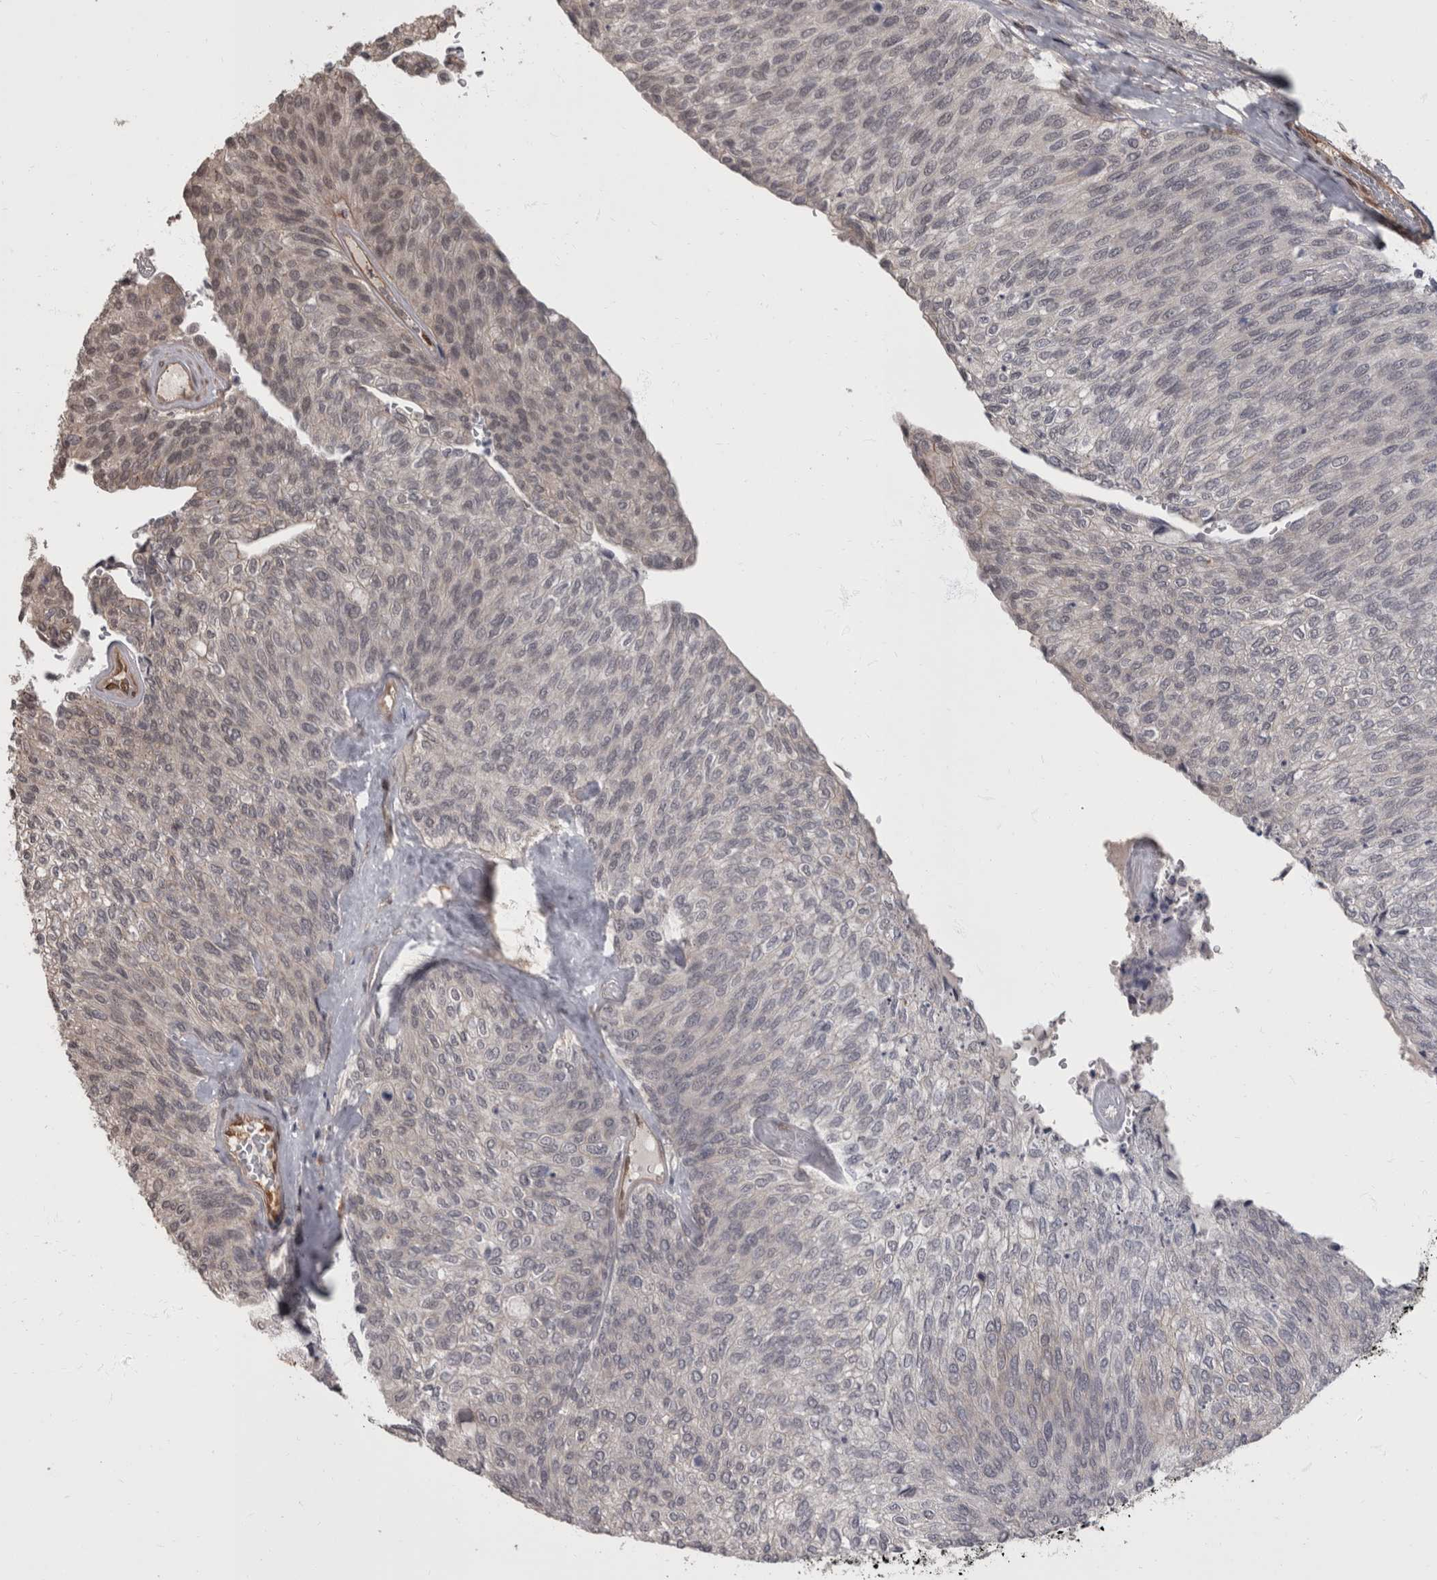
{"staining": {"intensity": "negative", "quantity": "none", "location": "none"}, "tissue": "urothelial cancer", "cell_type": "Tumor cells", "image_type": "cancer", "snomed": [{"axis": "morphology", "description": "Urothelial carcinoma, Low grade"}, {"axis": "topography", "description": "Urinary bladder"}], "caption": "Tumor cells are negative for protein expression in human low-grade urothelial carcinoma.", "gene": "AKT3", "patient": {"sex": "female", "age": 79}}